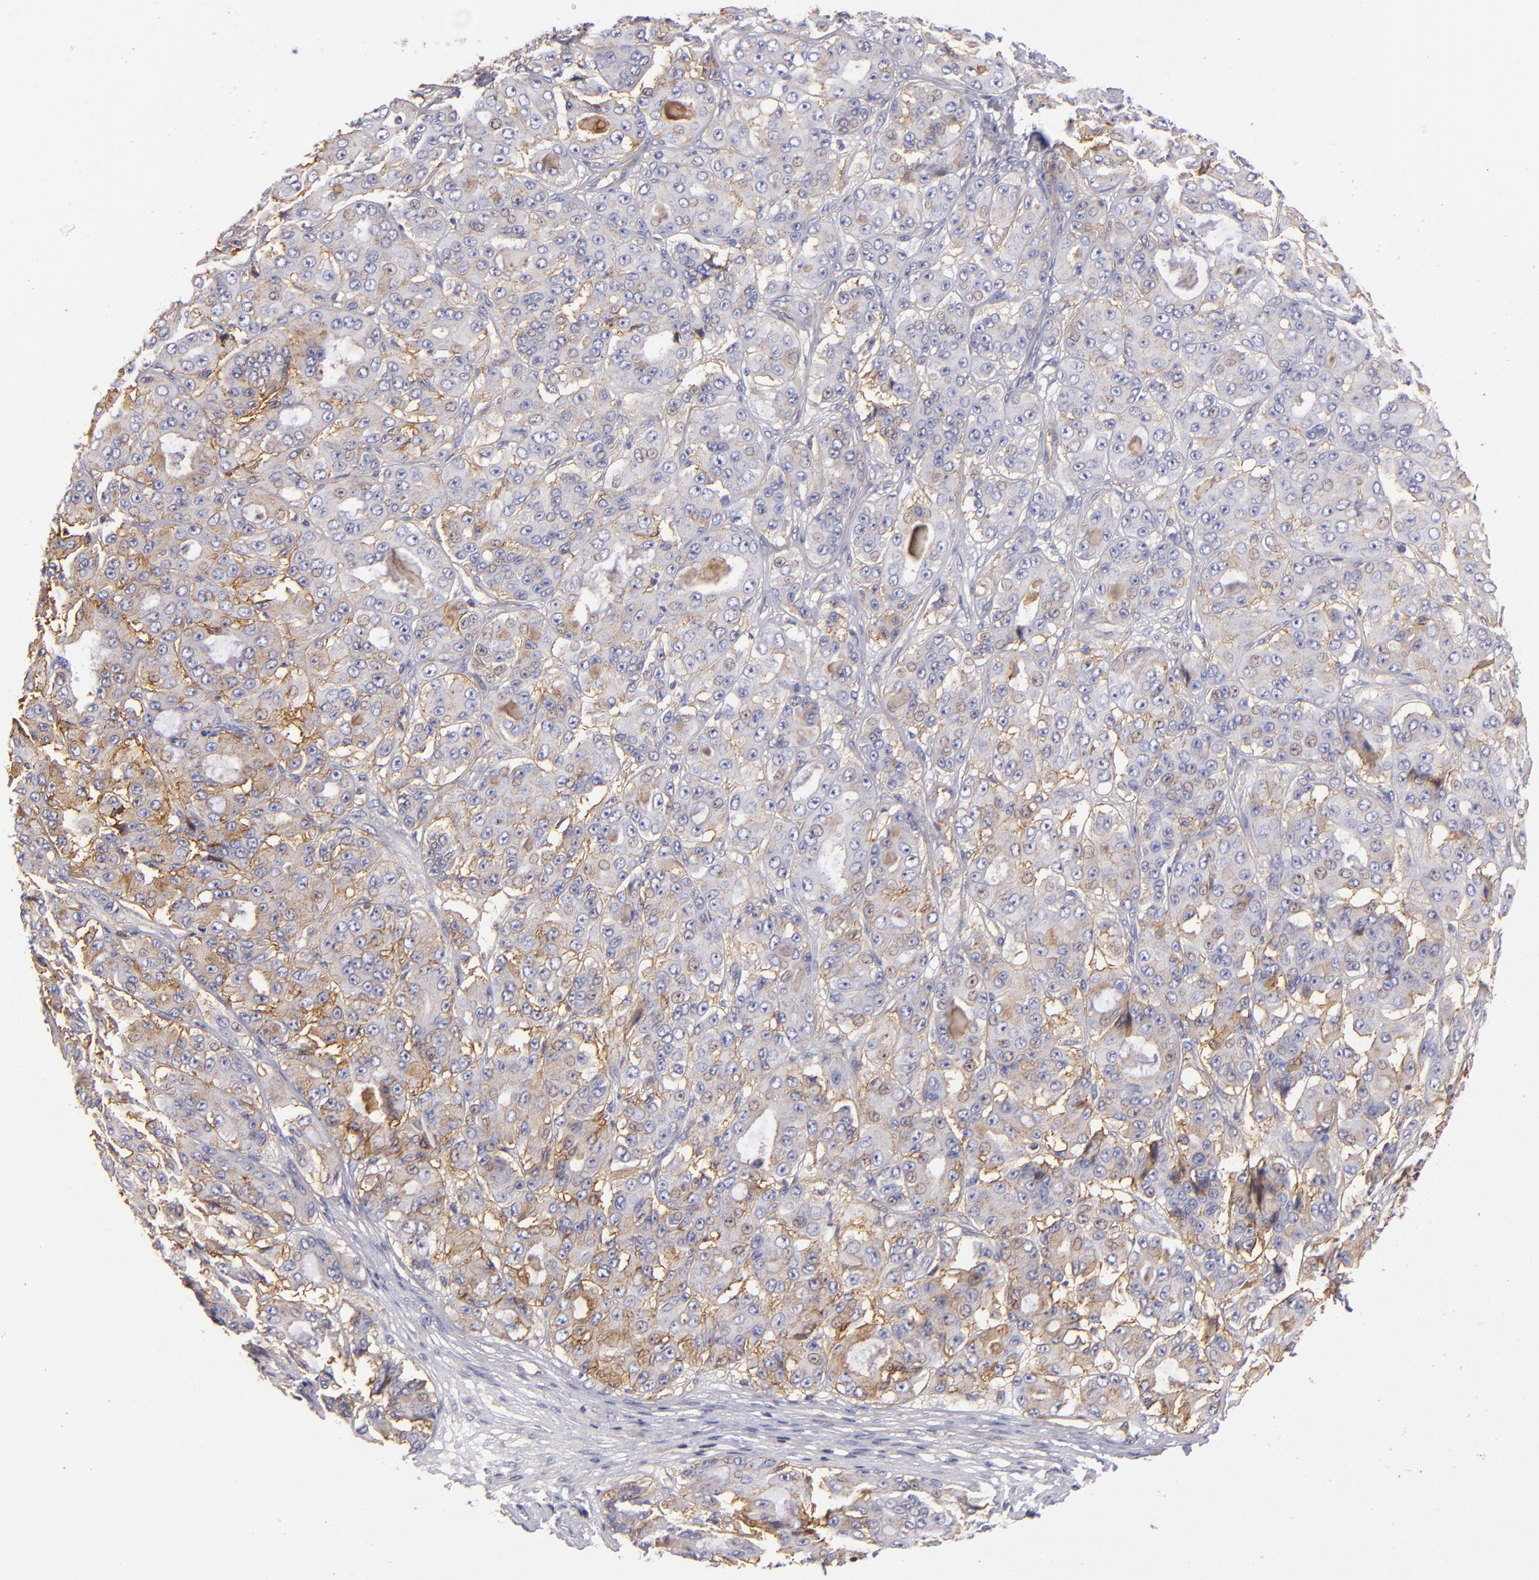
{"staining": {"intensity": "weak", "quantity": "25%-75%", "location": "cytoplasmic/membranous"}, "tissue": "ovarian cancer", "cell_type": "Tumor cells", "image_type": "cancer", "snomed": [{"axis": "morphology", "description": "Carcinoma, endometroid"}, {"axis": "topography", "description": "Ovary"}], "caption": "Immunohistochemistry of ovarian cancer (endometroid carcinoma) exhibits low levels of weak cytoplasmic/membranous positivity in about 25%-75% of tumor cells.", "gene": "CD151", "patient": {"sex": "female", "age": 61}}